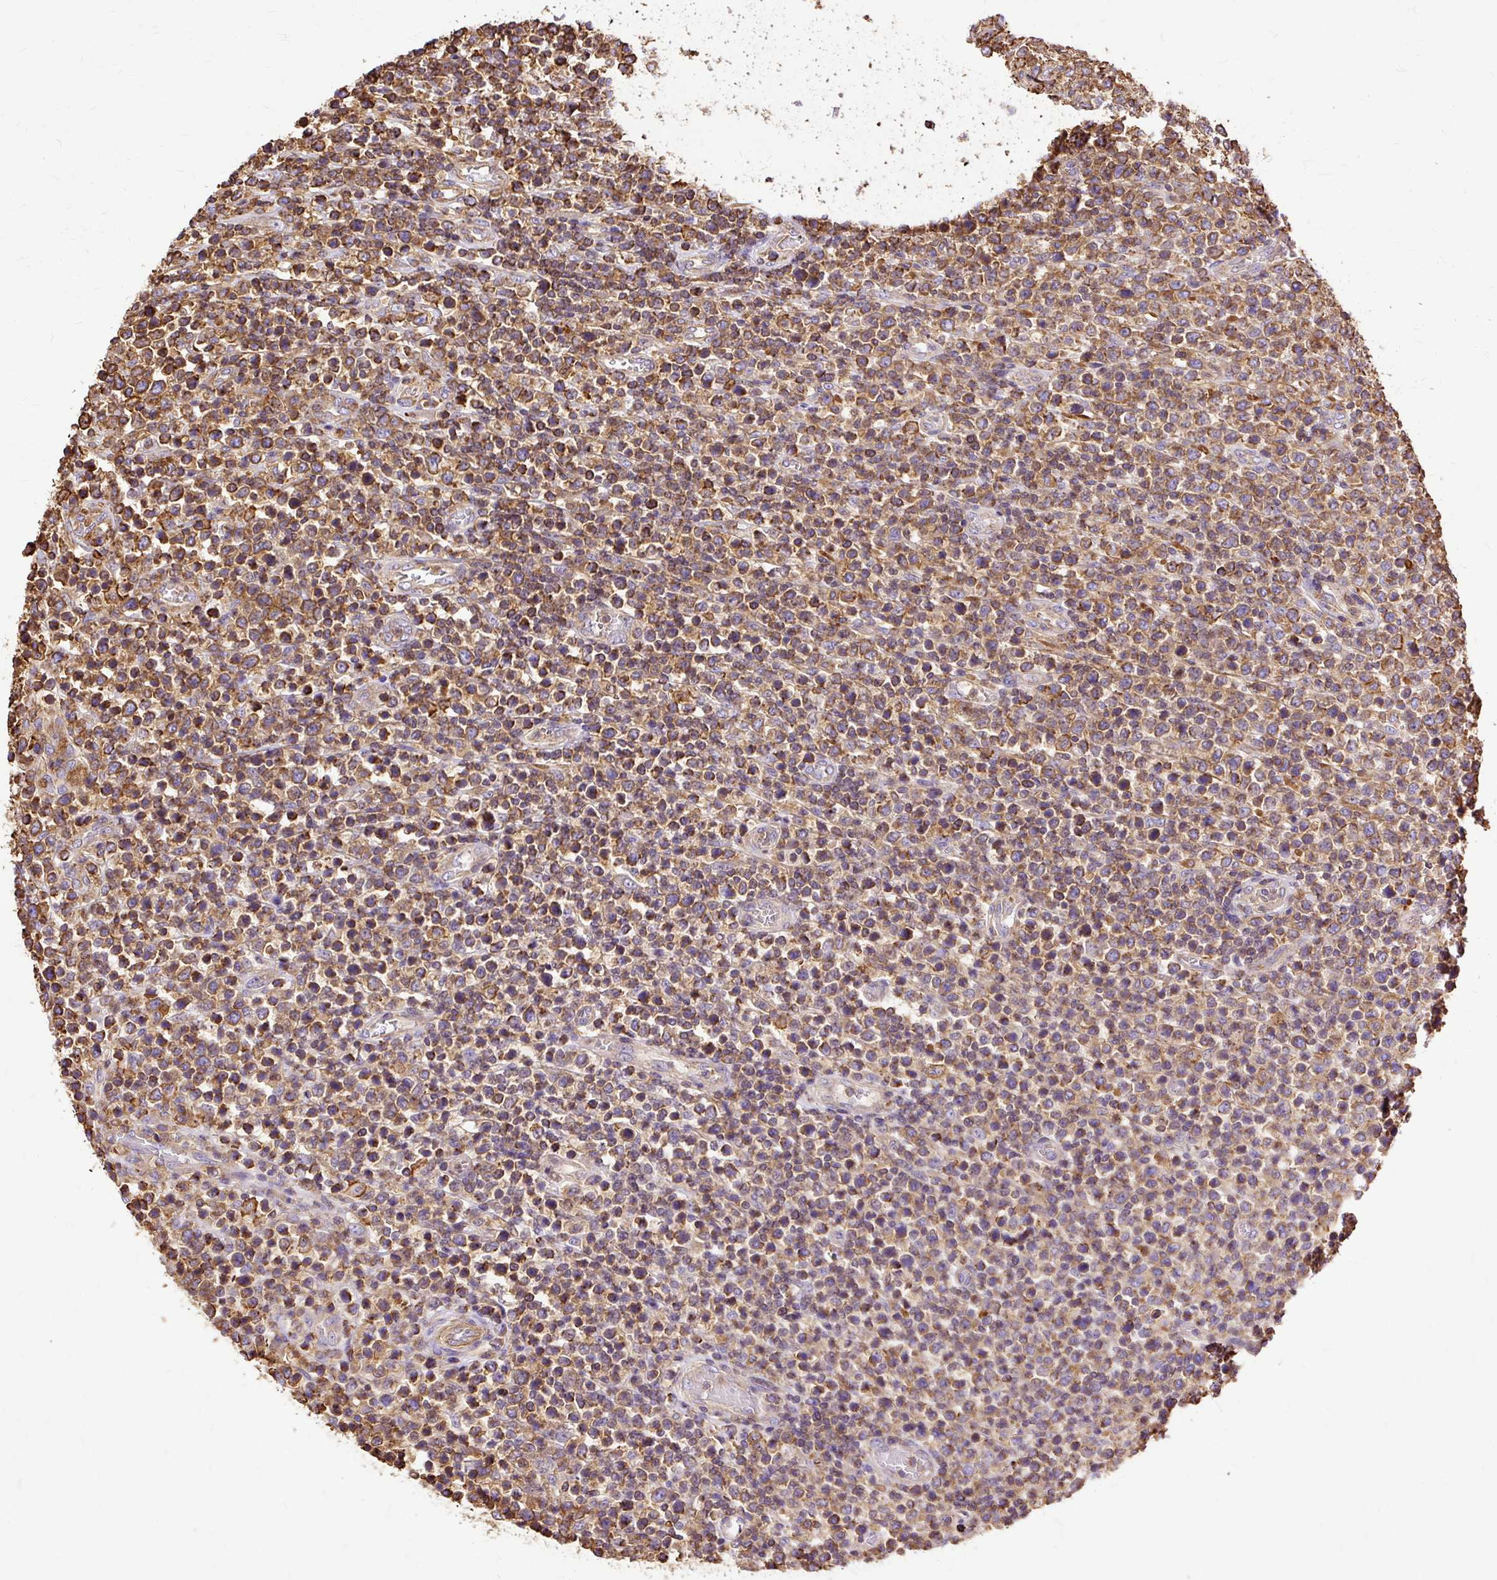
{"staining": {"intensity": "moderate", "quantity": ">75%", "location": "cytoplasmic/membranous"}, "tissue": "lymphoma", "cell_type": "Tumor cells", "image_type": "cancer", "snomed": [{"axis": "morphology", "description": "Malignant lymphoma, non-Hodgkin's type, High grade"}, {"axis": "topography", "description": "Soft tissue"}], "caption": "Tumor cells demonstrate medium levels of moderate cytoplasmic/membranous positivity in about >75% of cells in lymphoma.", "gene": "KLHL11", "patient": {"sex": "female", "age": 56}}